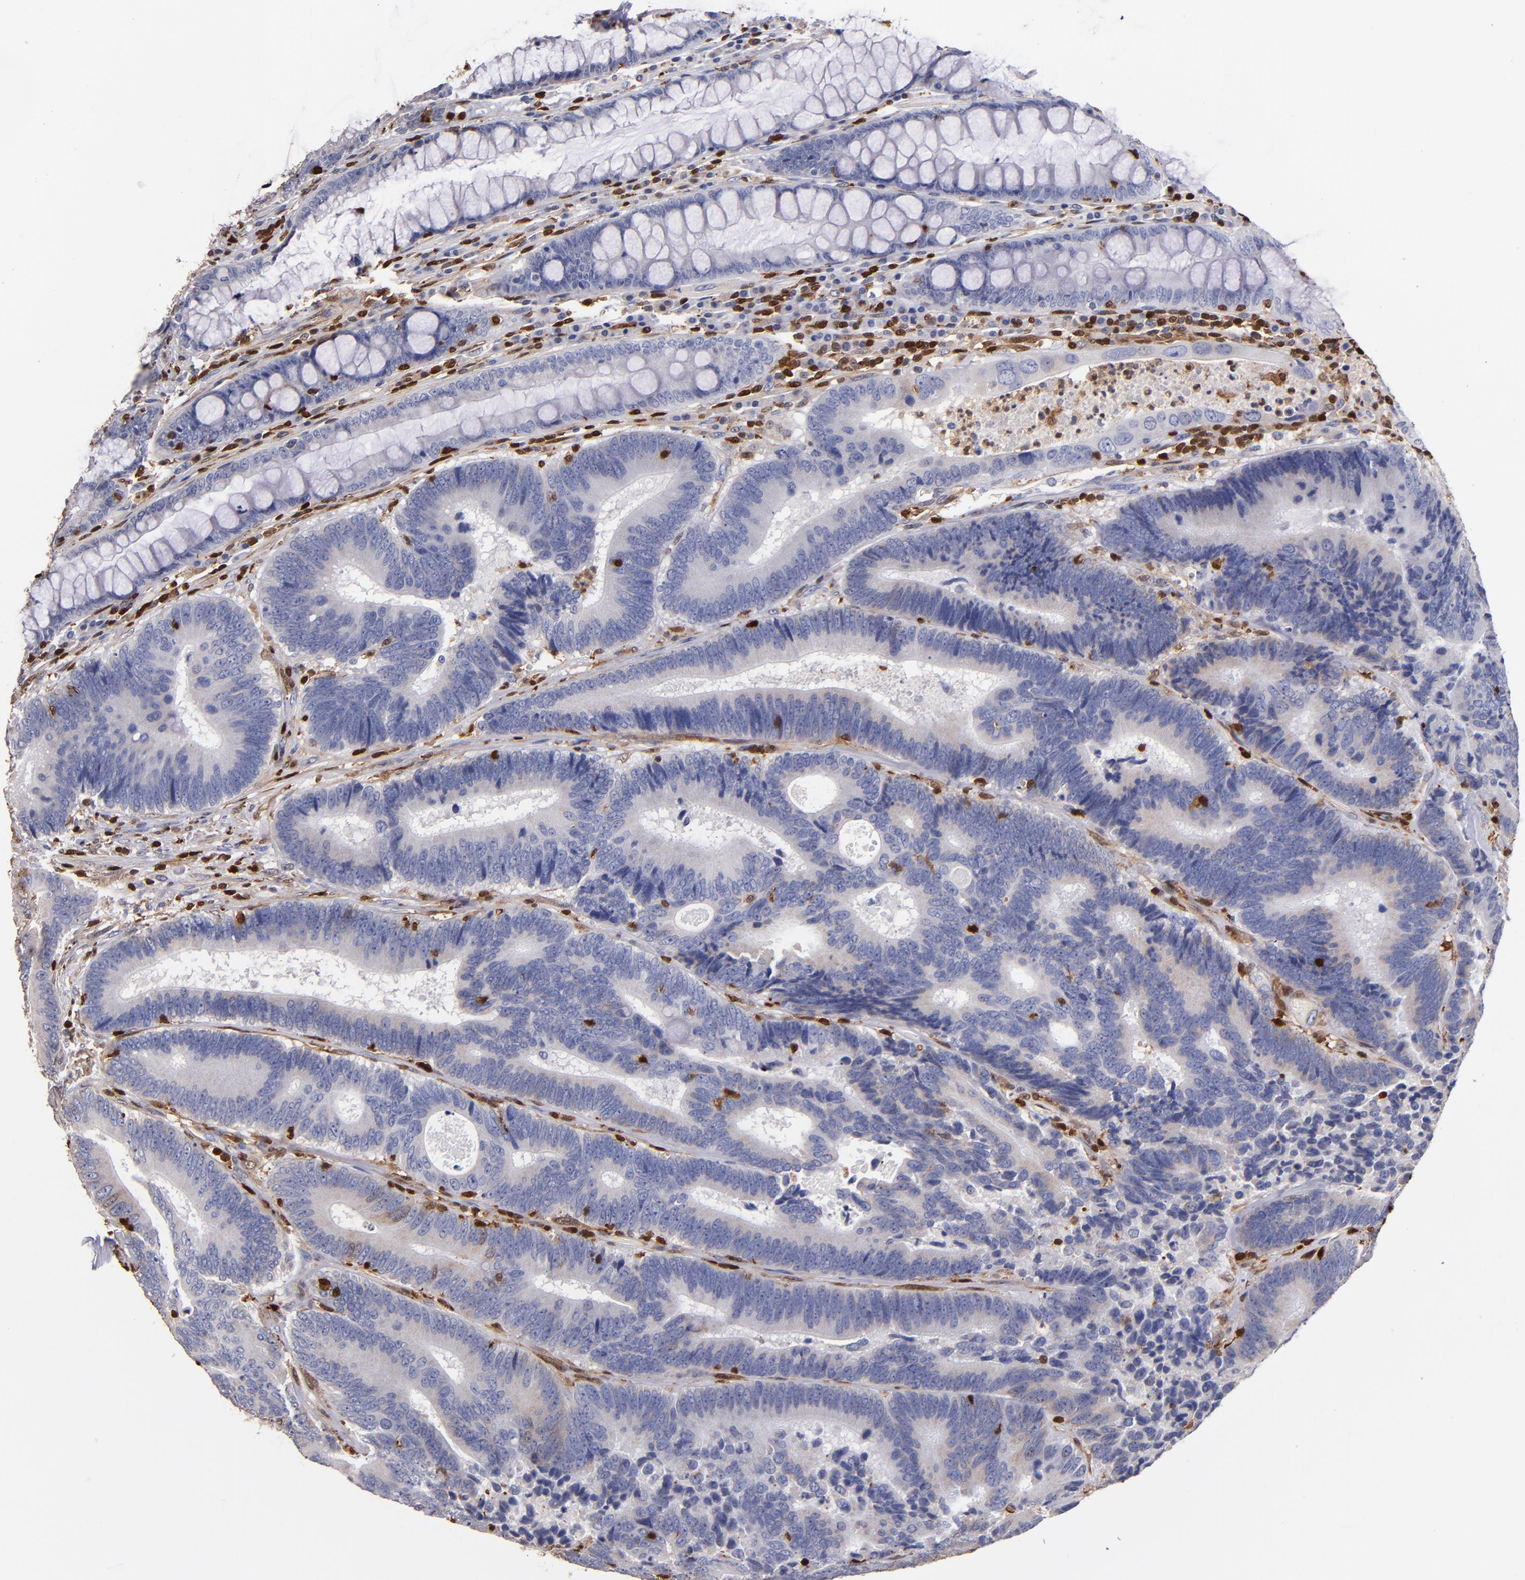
{"staining": {"intensity": "weak", "quantity": "<25%", "location": "cytoplasmic/membranous"}, "tissue": "colorectal cancer", "cell_type": "Tumor cells", "image_type": "cancer", "snomed": [{"axis": "morphology", "description": "Normal tissue, NOS"}, {"axis": "morphology", "description": "Adenocarcinoma, NOS"}, {"axis": "topography", "description": "Colon"}], "caption": "The immunohistochemistry micrograph has no significant positivity in tumor cells of colorectal cancer (adenocarcinoma) tissue.", "gene": "S100A4", "patient": {"sex": "female", "age": 78}}